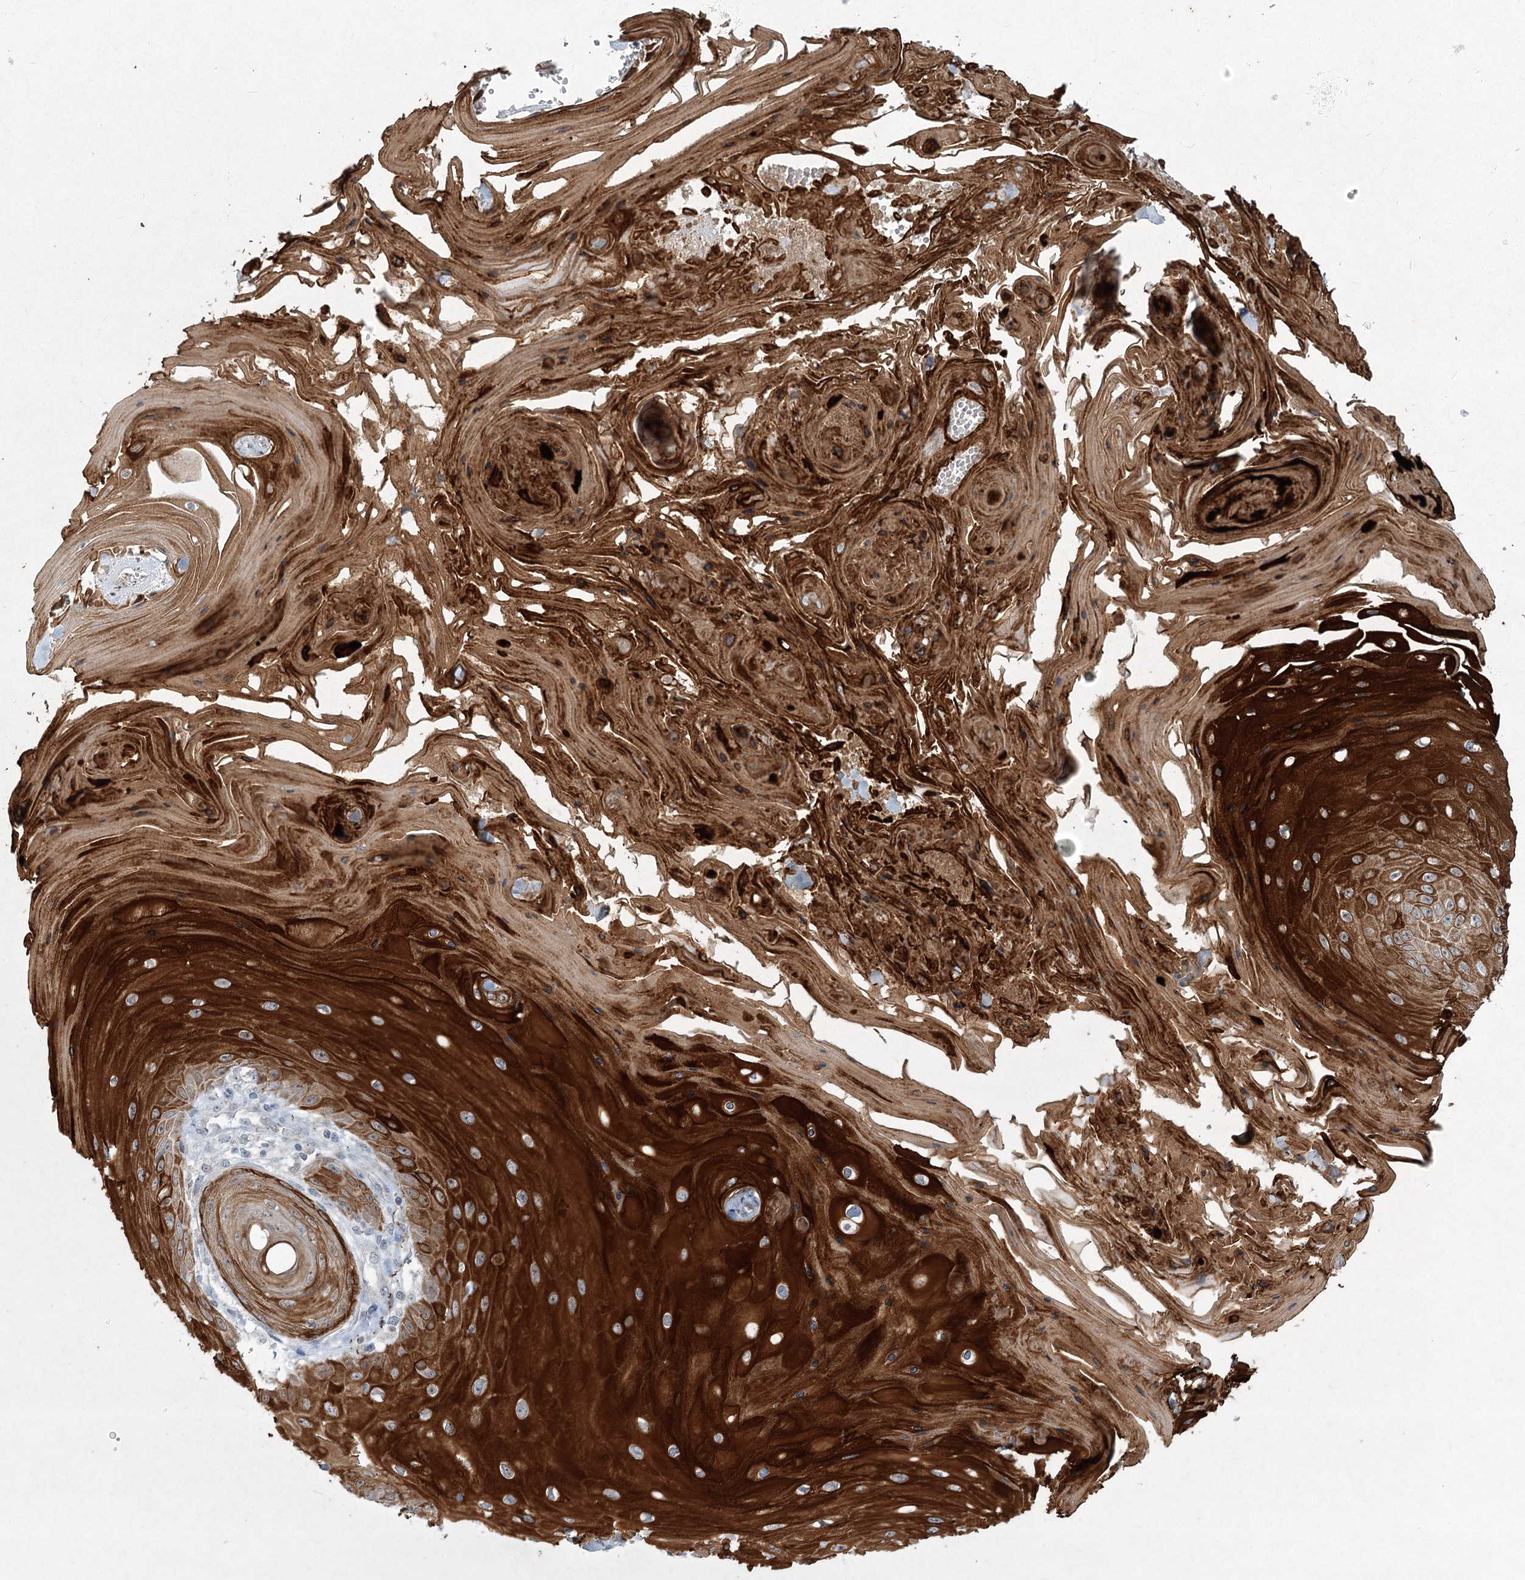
{"staining": {"intensity": "strong", "quantity": ">75%", "location": "cytoplasmic/membranous"}, "tissue": "skin cancer", "cell_type": "Tumor cells", "image_type": "cancer", "snomed": [{"axis": "morphology", "description": "Squamous cell carcinoma, NOS"}, {"axis": "topography", "description": "Skin"}], "caption": "Human skin squamous cell carcinoma stained with a protein marker reveals strong staining in tumor cells.", "gene": "ABITRAM", "patient": {"sex": "male", "age": 74}}